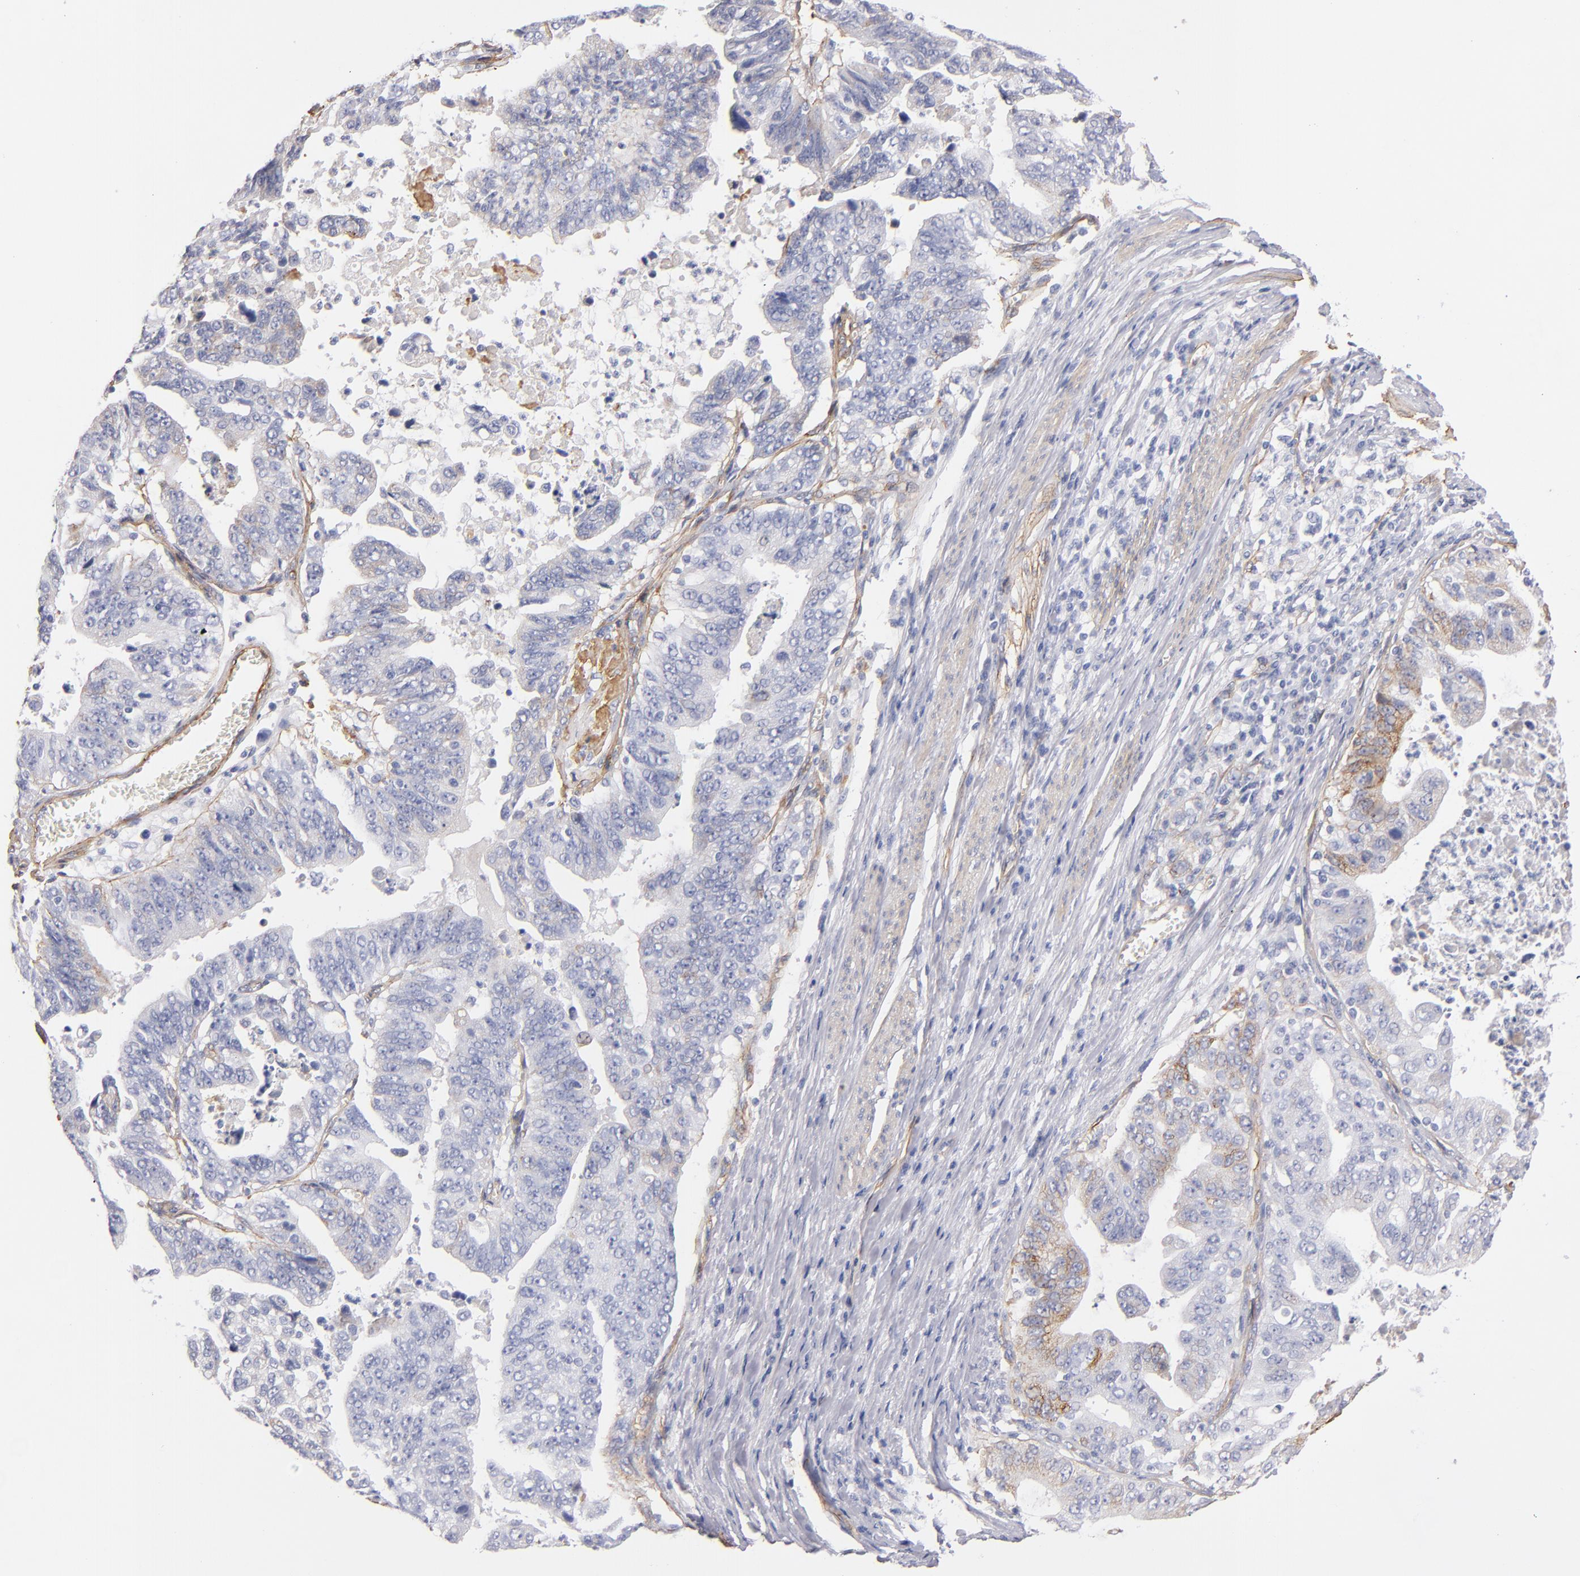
{"staining": {"intensity": "weak", "quantity": "25%-75%", "location": "cytoplasmic/membranous"}, "tissue": "stomach cancer", "cell_type": "Tumor cells", "image_type": "cancer", "snomed": [{"axis": "morphology", "description": "Adenocarcinoma, NOS"}, {"axis": "topography", "description": "Stomach, upper"}], "caption": "A histopathology image of human stomach cancer stained for a protein exhibits weak cytoplasmic/membranous brown staining in tumor cells.", "gene": "LAMC1", "patient": {"sex": "female", "age": 50}}